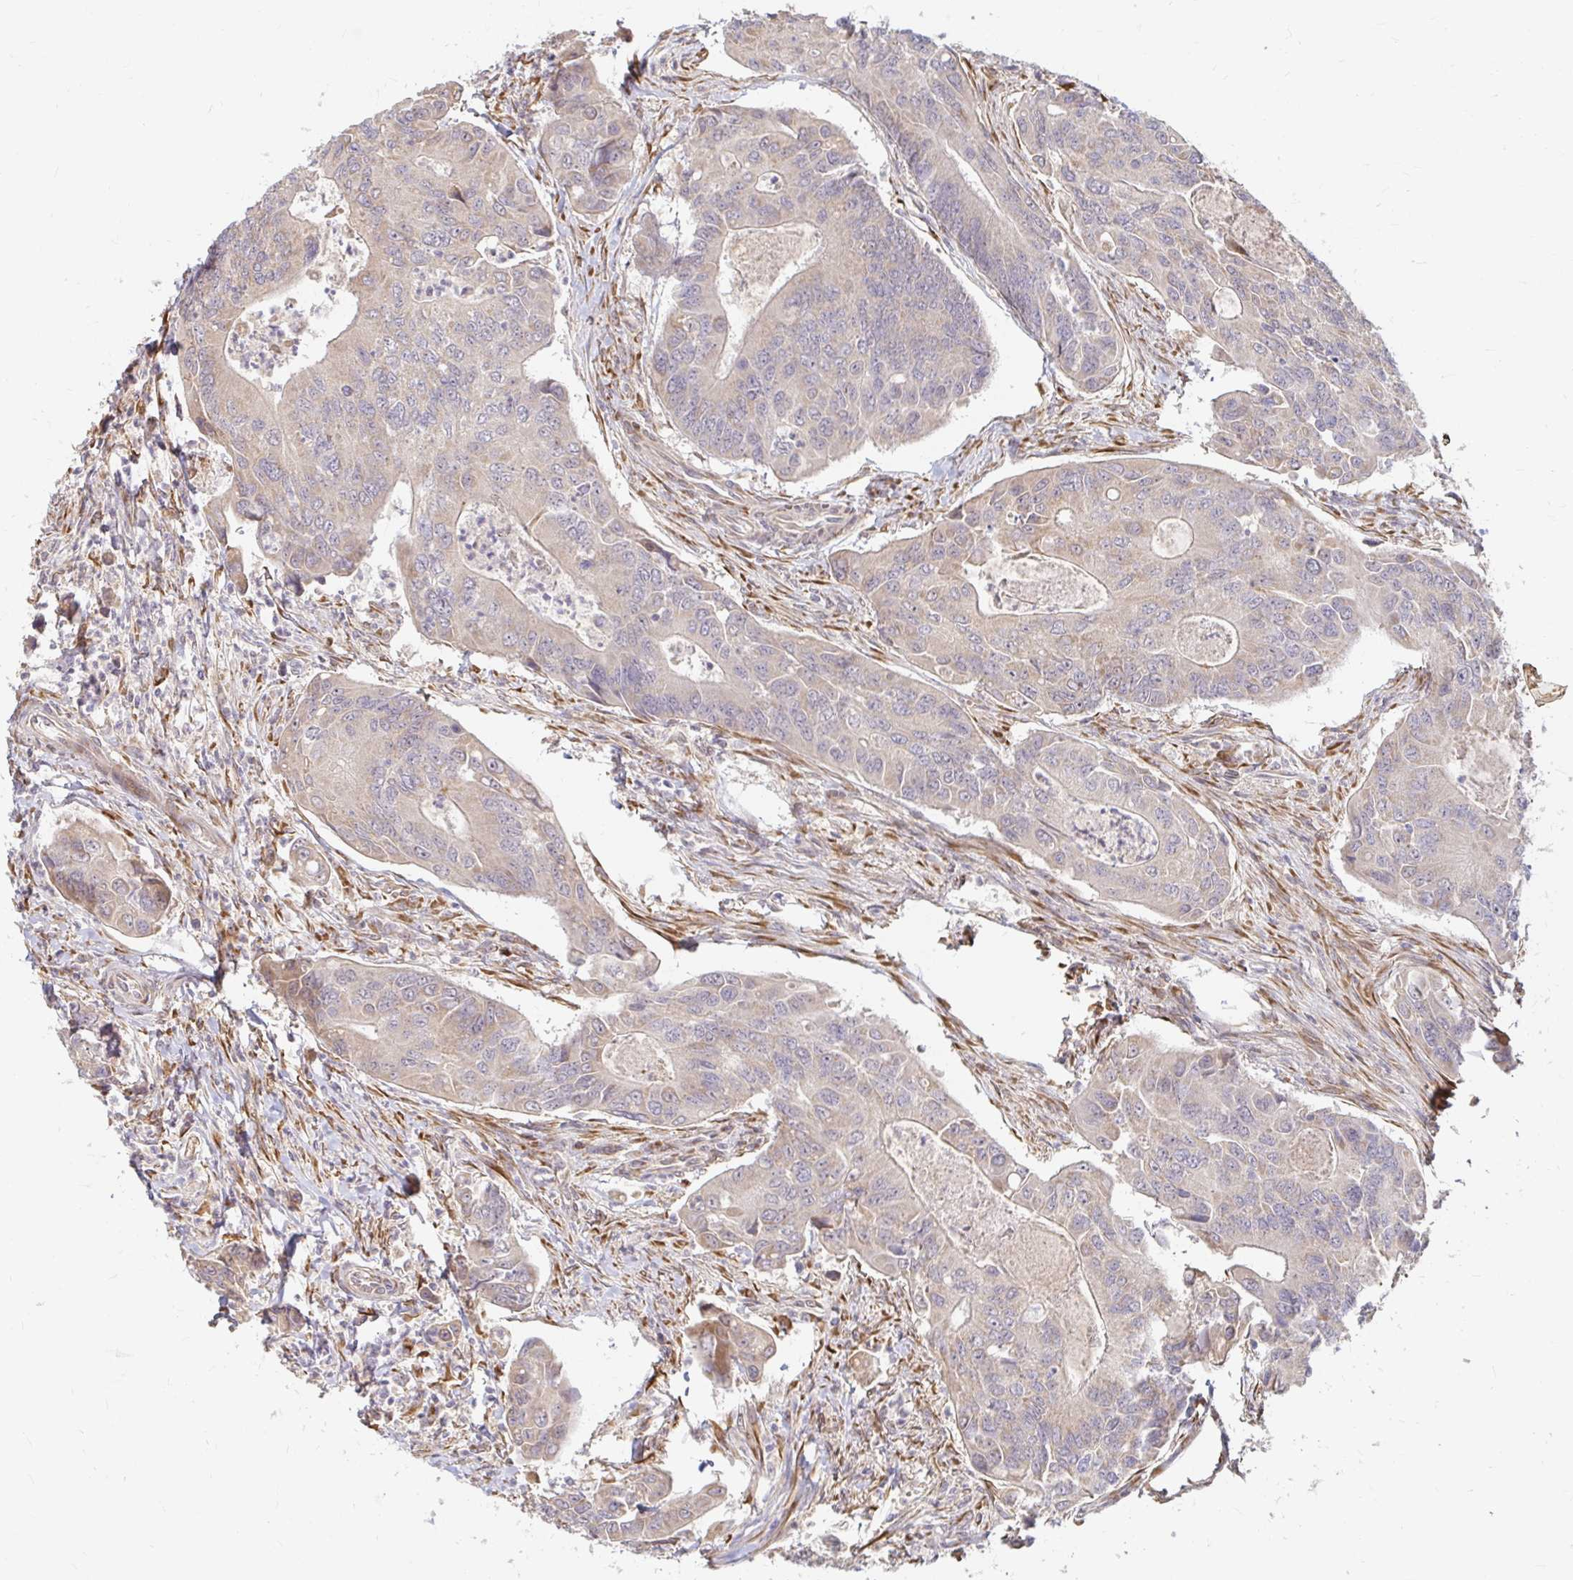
{"staining": {"intensity": "negative", "quantity": "none", "location": "none"}, "tissue": "colorectal cancer", "cell_type": "Tumor cells", "image_type": "cancer", "snomed": [{"axis": "morphology", "description": "Adenocarcinoma, NOS"}, {"axis": "topography", "description": "Colon"}], "caption": "Immunohistochemical staining of human colorectal adenocarcinoma exhibits no significant expression in tumor cells.", "gene": "CAST", "patient": {"sex": "female", "age": 67}}